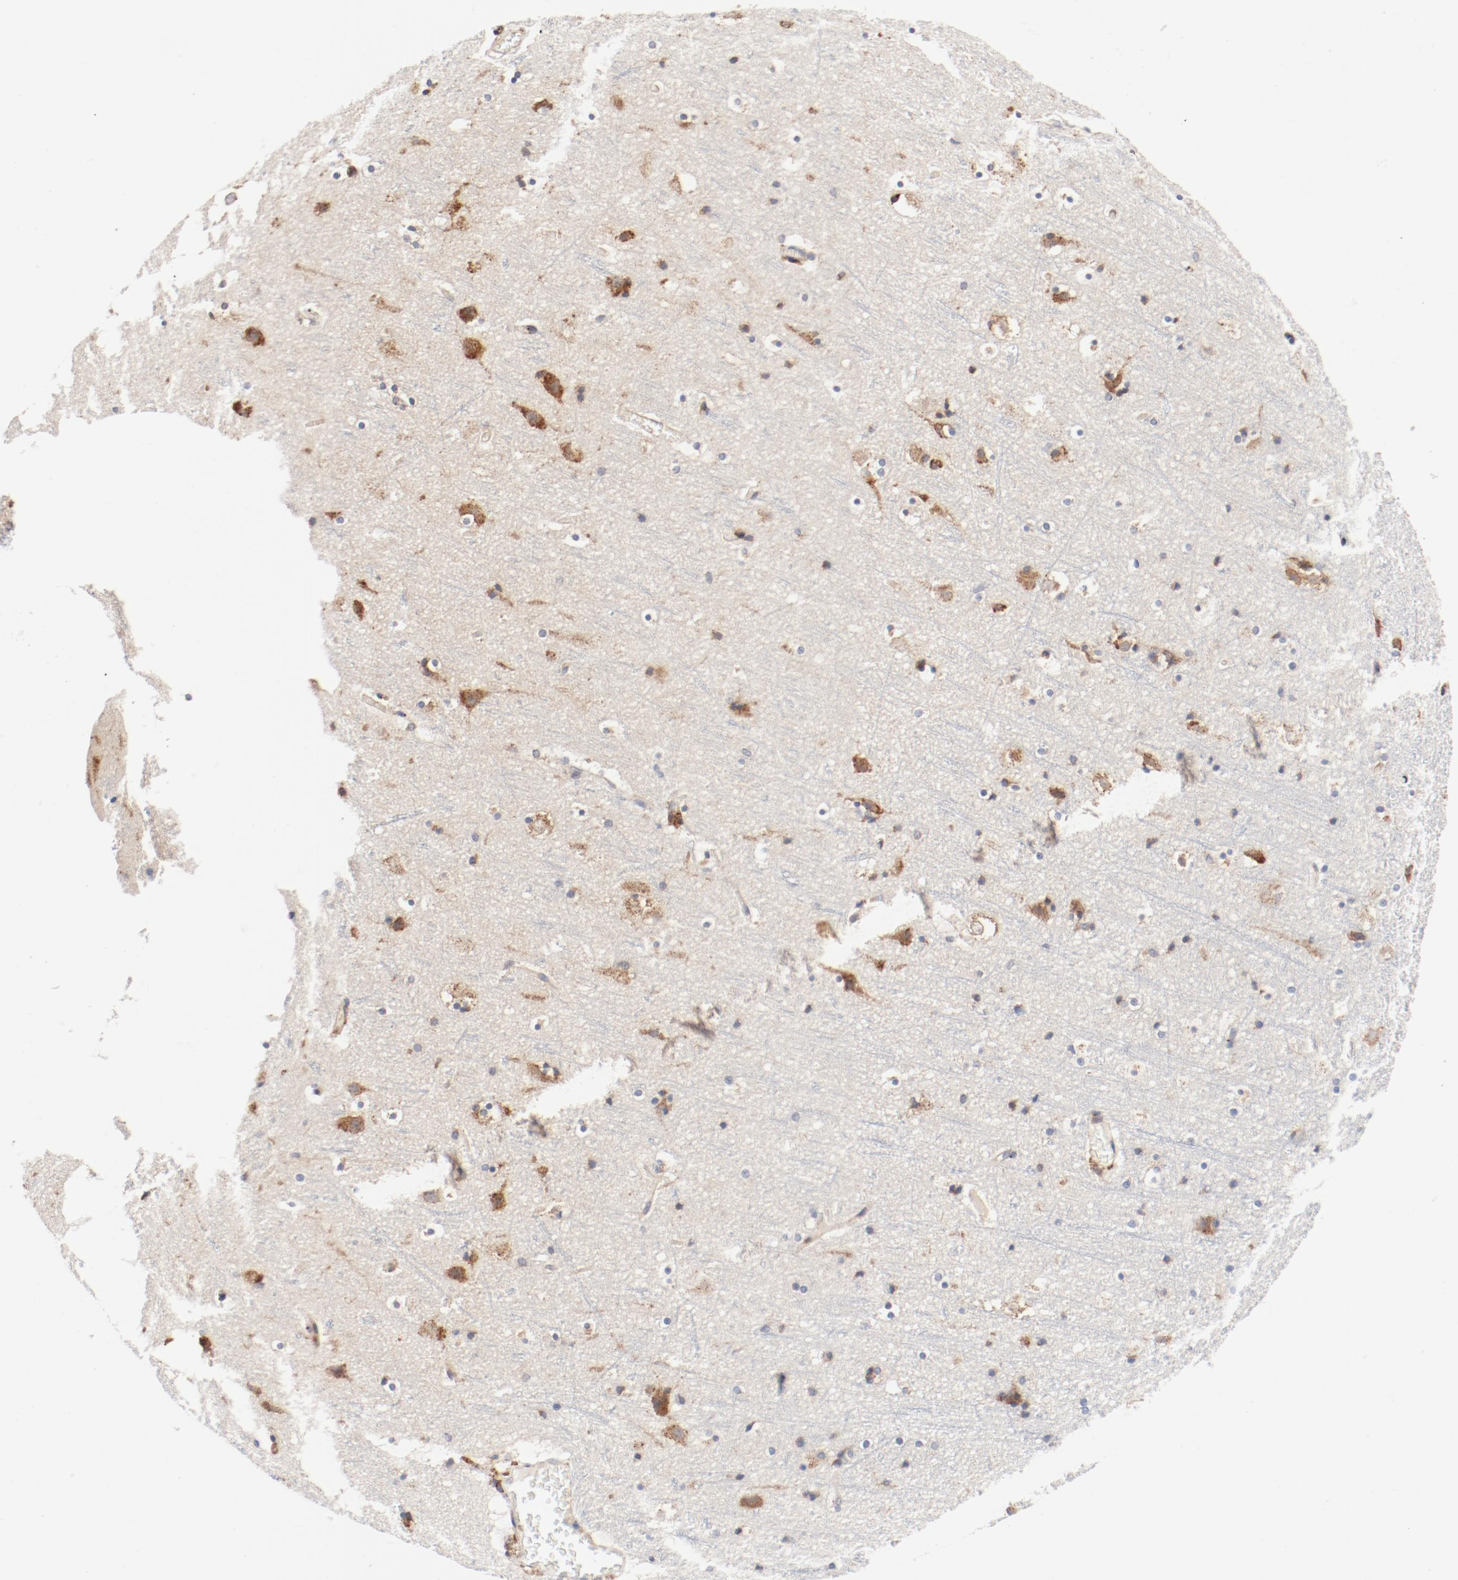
{"staining": {"intensity": "negative", "quantity": "none", "location": "none"}, "tissue": "cerebral cortex", "cell_type": "Endothelial cells", "image_type": "normal", "snomed": [{"axis": "morphology", "description": "Normal tissue, NOS"}, {"axis": "topography", "description": "Cerebral cortex"}], "caption": "Cerebral cortex was stained to show a protein in brown. There is no significant staining in endothelial cells.", "gene": "PDPK1", "patient": {"sex": "male", "age": 45}}